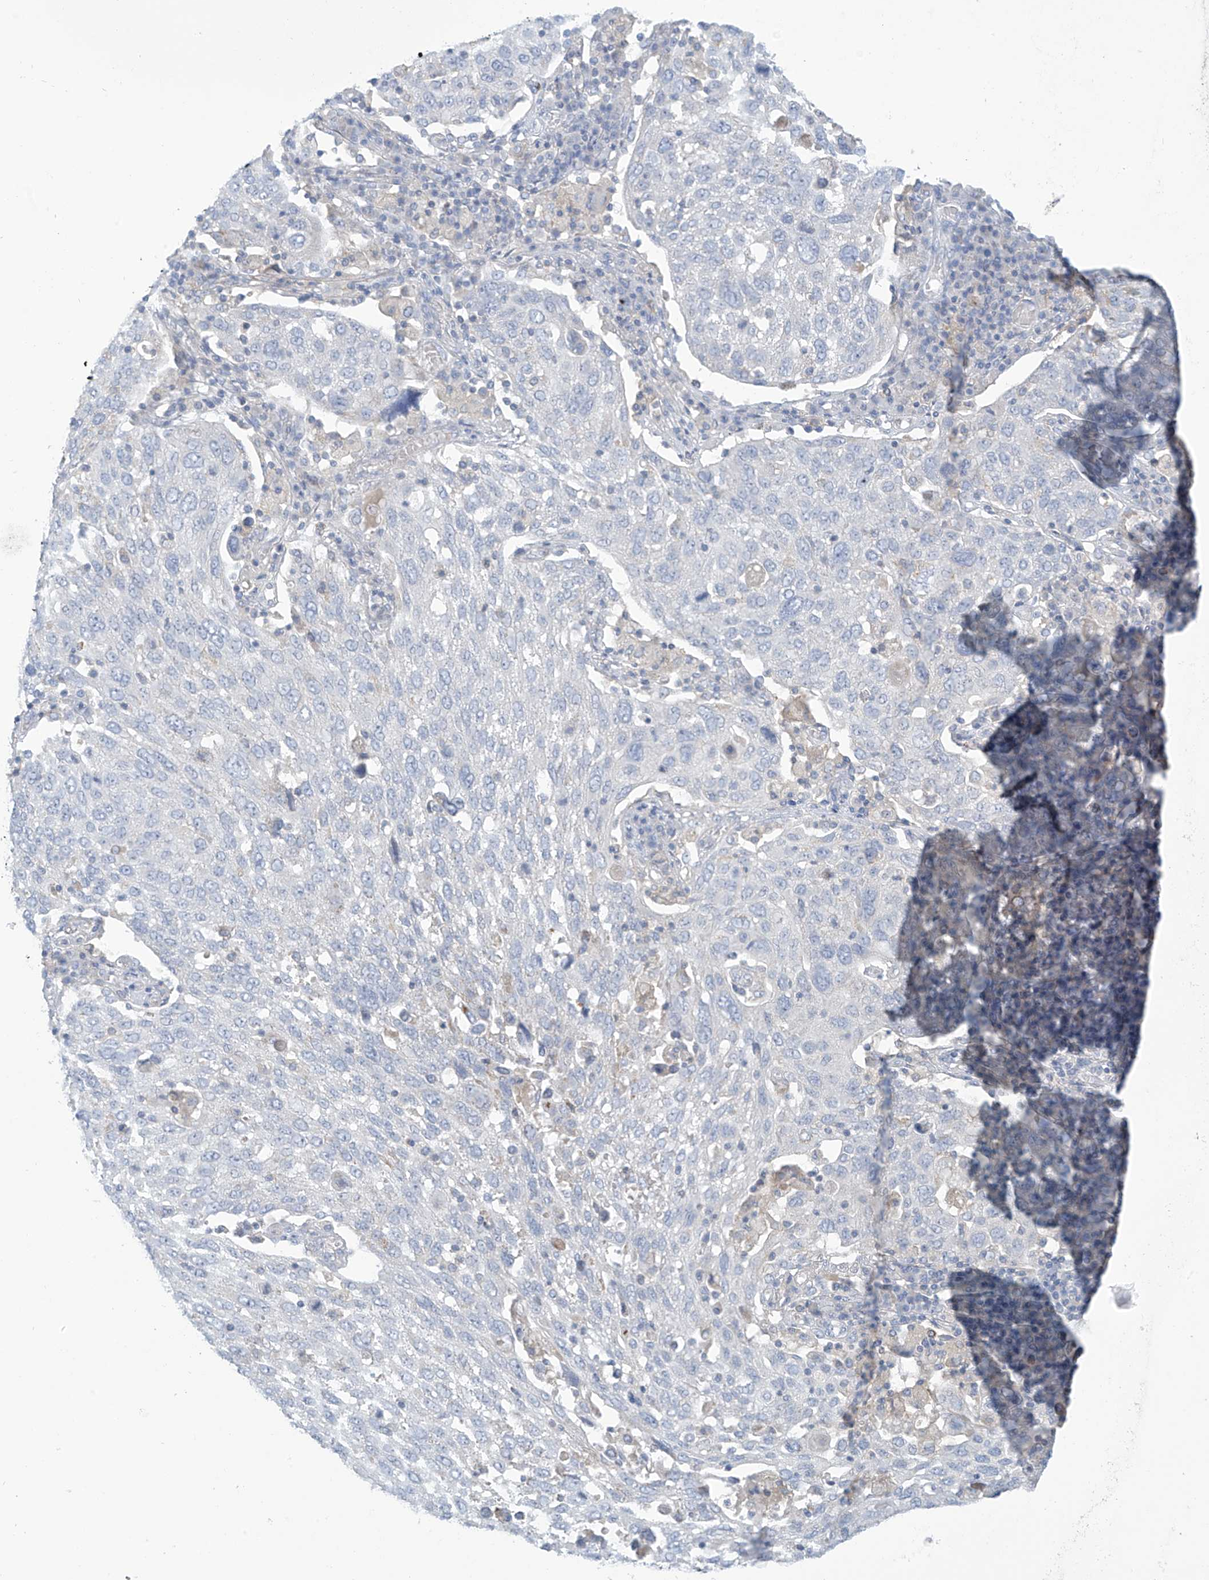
{"staining": {"intensity": "negative", "quantity": "none", "location": "none"}, "tissue": "lung cancer", "cell_type": "Tumor cells", "image_type": "cancer", "snomed": [{"axis": "morphology", "description": "Squamous cell carcinoma, NOS"}, {"axis": "topography", "description": "Lung"}], "caption": "Immunohistochemistry photomicrograph of lung squamous cell carcinoma stained for a protein (brown), which reveals no expression in tumor cells. Nuclei are stained in blue.", "gene": "SLC6A12", "patient": {"sex": "male", "age": 65}}